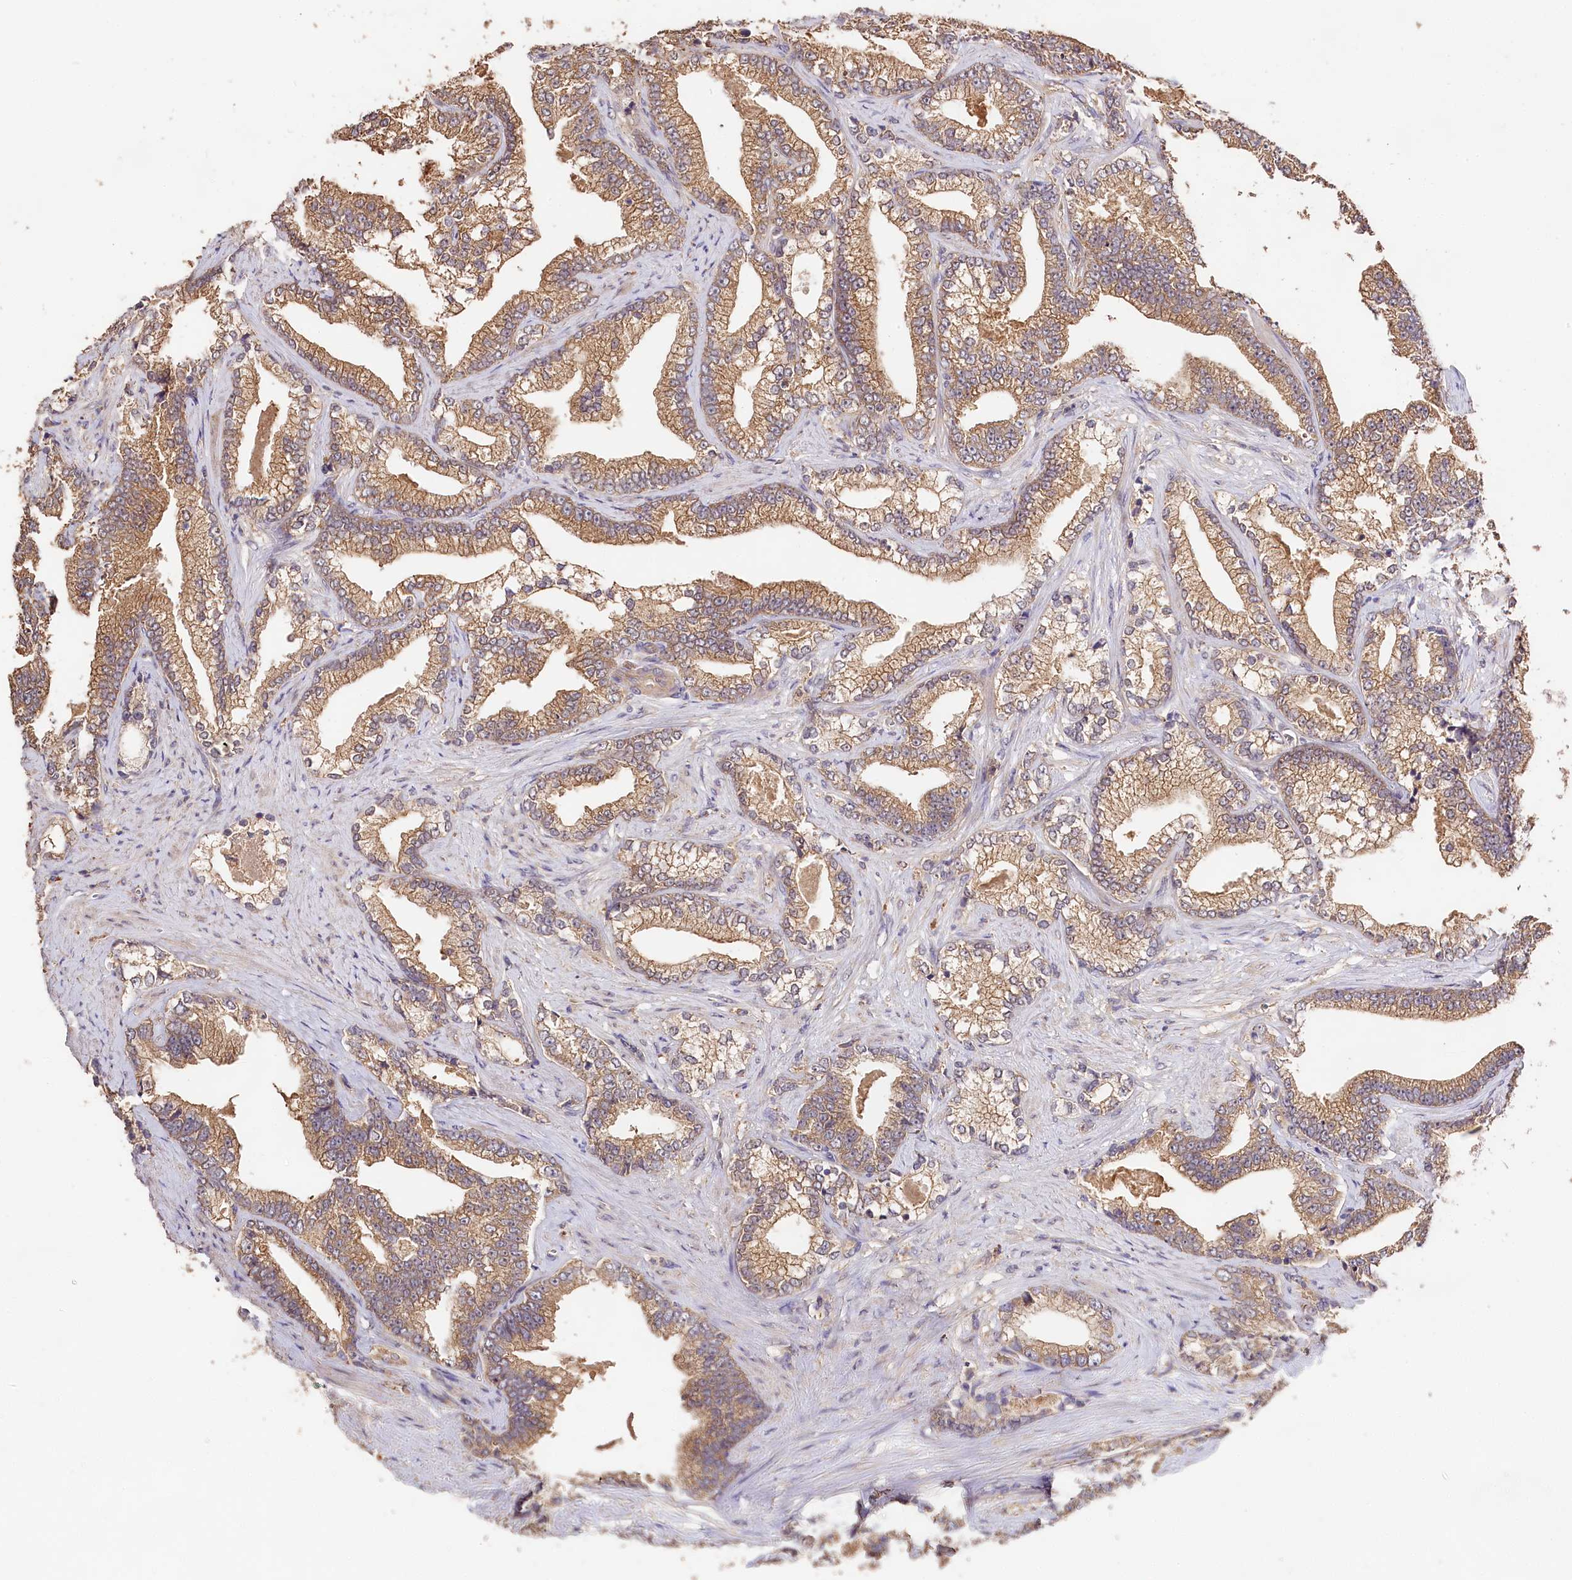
{"staining": {"intensity": "moderate", "quantity": ">75%", "location": "cytoplasmic/membranous"}, "tissue": "prostate cancer", "cell_type": "Tumor cells", "image_type": "cancer", "snomed": [{"axis": "morphology", "description": "Adenocarcinoma, High grade"}, {"axis": "topography", "description": "Prostate and seminal vesicle, NOS"}], "caption": "Immunohistochemical staining of human prostate cancer reveals medium levels of moderate cytoplasmic/membranous protein staining in about >75% of tumor cells.", "gene": "OAS3", "patient": {"sex": "male", "age": 67}}